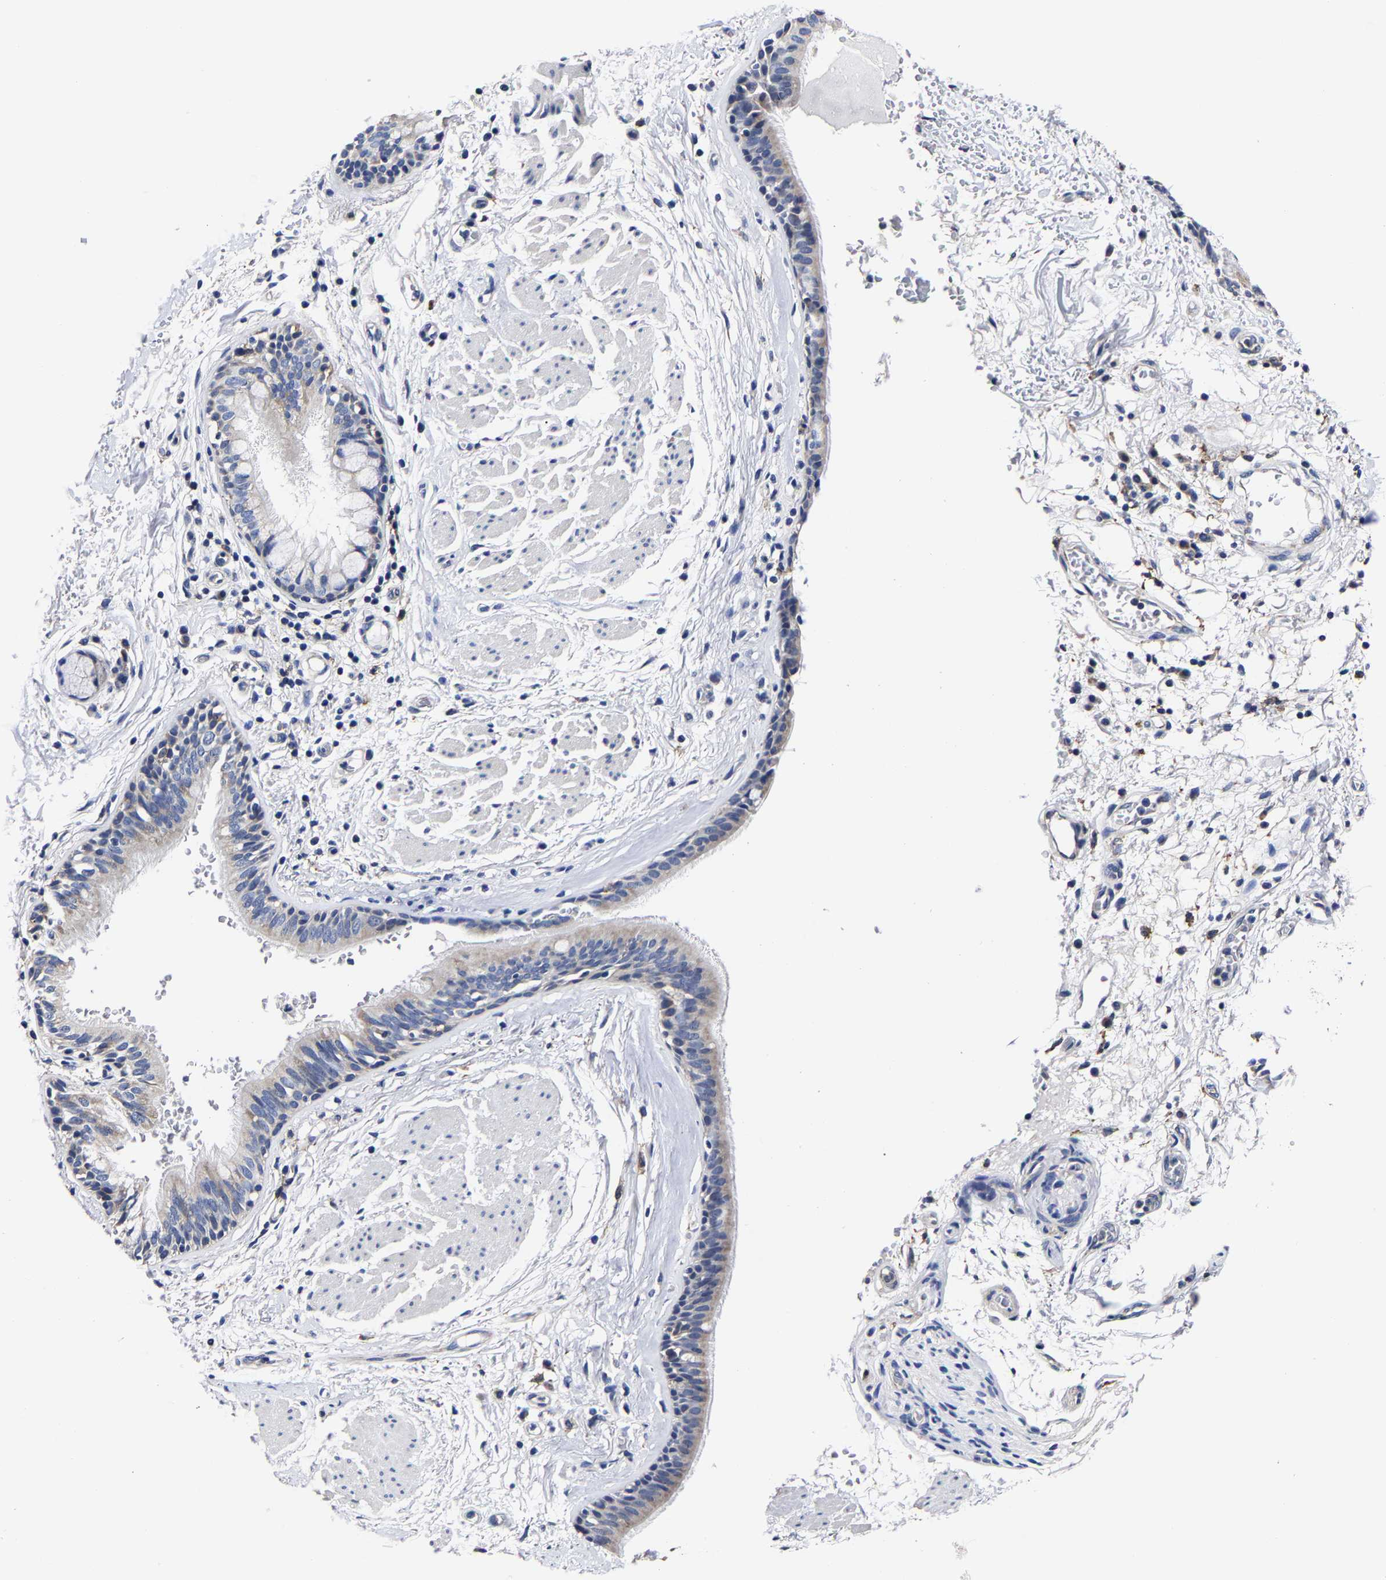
{"staining": {"intensity": "weak", "quantity": "25%-75%", "location": "cytoplasmic/membranous"}, "tissue": "bronchus", "cell_type": "Respiratory epithelial cells", "image_type": "normal", "snomed": [{"axis": "morphology", "description": "Normal tissue, NOS"}, {"axis": "topography", "description": "Cartilage tissue"}], "caption": "Bronchus stained with a brown dye displays weak cytoplasmic/membranous positive positivity in approximately 25%-75% of respiratory epithelial cells.", "gene": "AASS", "patient": {"sex": "female", "age": 63}}